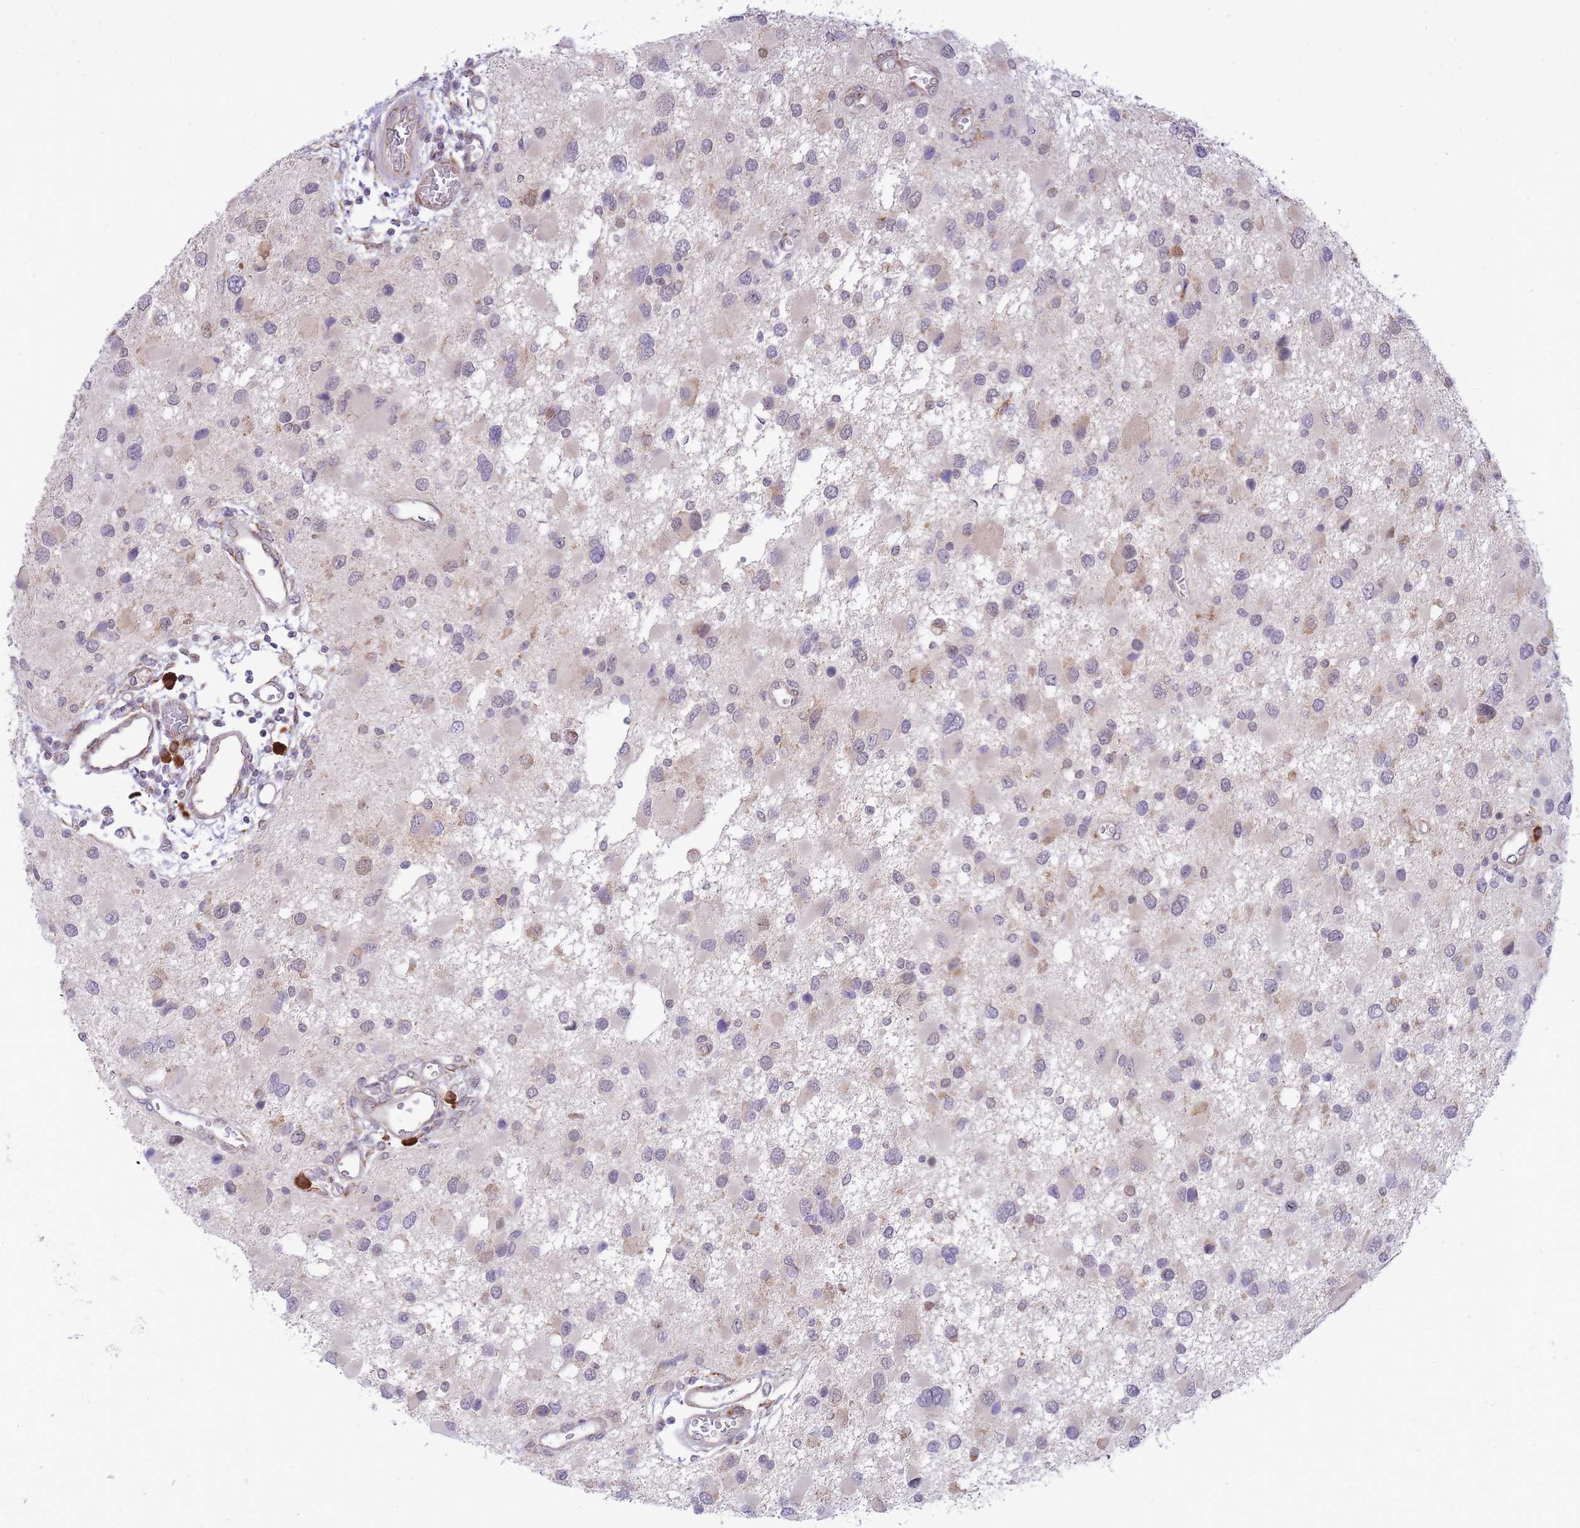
{"staining": {"intensity": "weak", "quantity": "<25%", "location": "cytoplasmic/membranous"}, "tissue": "glioma", "cell_type": "Tumor cells", "image_type": "cancer", "snomed": [{"axis": "morphology", "description": "Glioma, malignant, High grade"}, {"axis": "topography", "description": "Brain"}], "caption": "This photomicrograph is of malignant glioma (high-grade) stained with immunohistochemistry to label a protein in brown with the nuclei are counter-stained blue. There is no positivity in tumor cells.", "gene": "EXOSC8", "patient": {"sex": "male", "age": 53}}